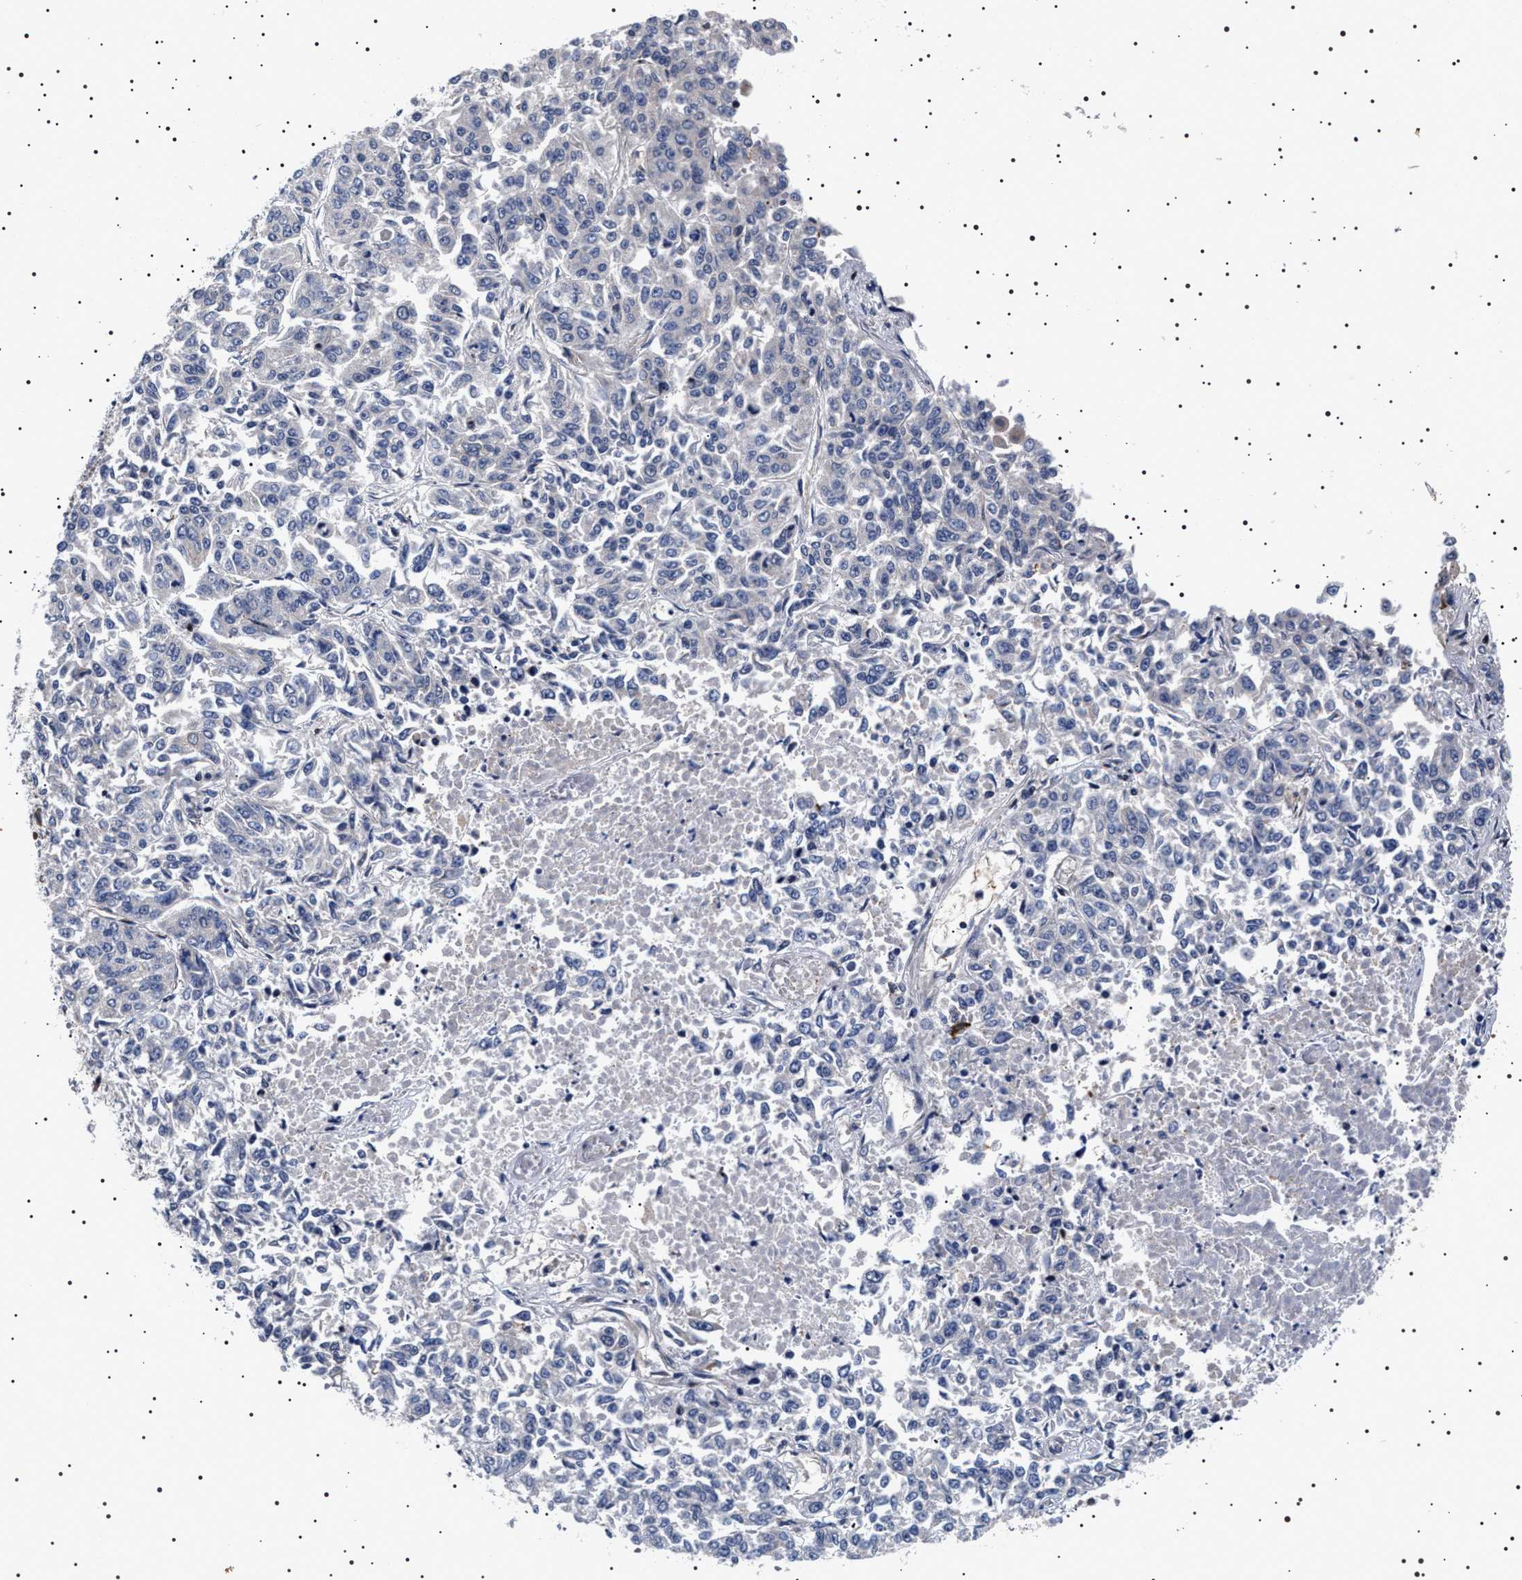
{"staining": {"intensity": "negative", "quantity": "none", "location": "none"}, "tissue": "lung cancer", "cell_type": "Tumor cells", "image_type": "cancer", "snomed": [{"axis": "morphology", "description": "Adenocarcinoma, NOS"}, {"axis": "topography", "description": "Lung"}], "caption": "DAB (3,3'-diaminobenzidine) immunohistochemical staining of lung adenocarcinoma shows no significant staining in tumor cells.", "gene": "SLC4A7", "patient": {"sex": "male", "age": 84}}